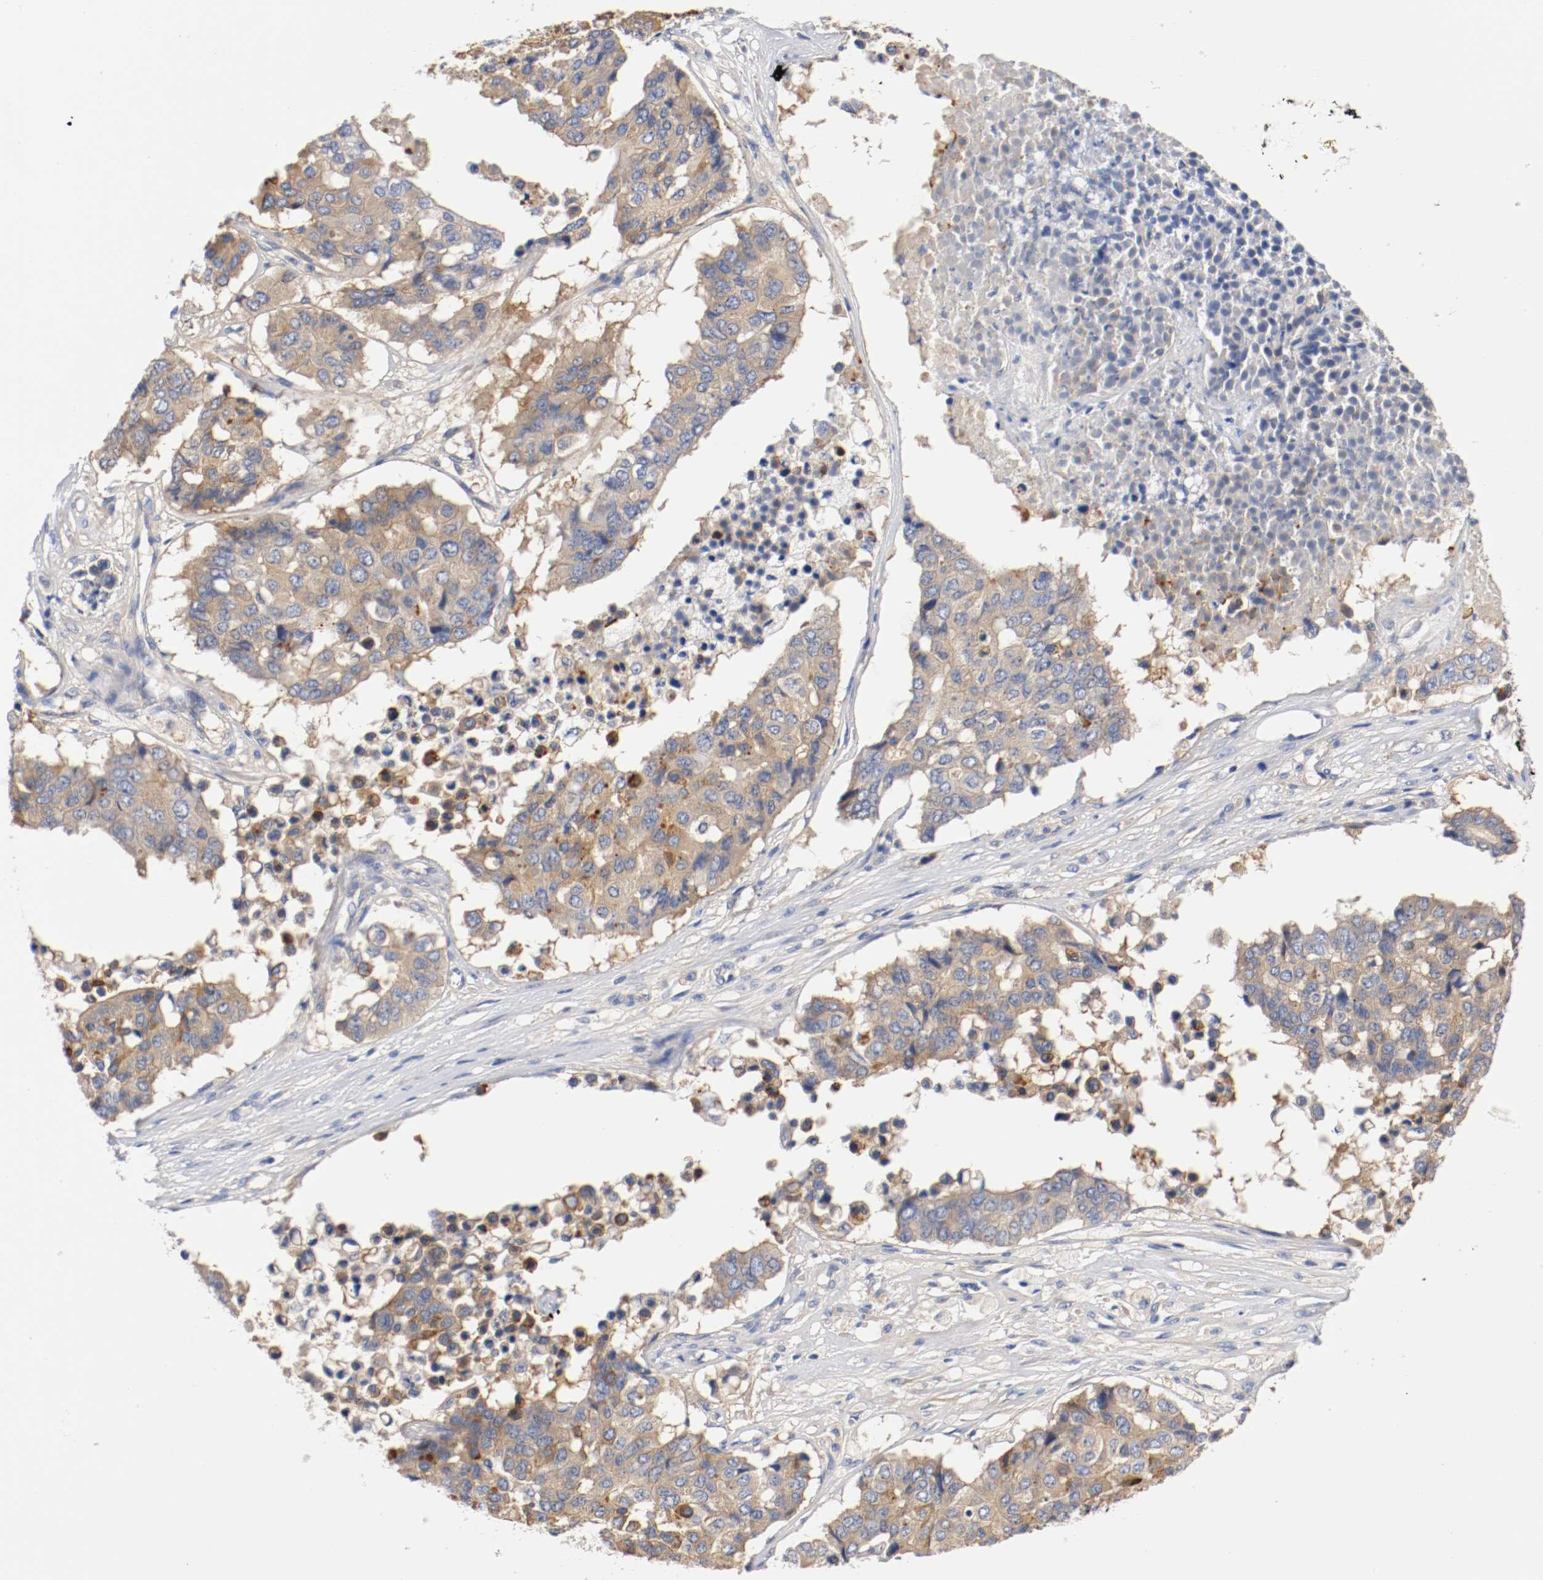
{"staining": {"intensity": "moderate", "quantity": ">75%", "location": "cytoplasmic/membranous"}, "tissue": "pancreatic cancer", "cell_type": "Tumor cells", "image_type": "cancer", "snomed": [{"axis": "morphology", "description": "Adenocarcinoma, NOS"}, {"axis": "topography", "description": "Pancreas"}], "caption": "Human pancreatic cancer (adenocarcinoma) stained for a protein (brown) exhibits moderate cytoplasmic/membranous positive positivity in about >75% of tumor cells.", "gene": "HGS", "patient": {"sex": "male", "age": 50}}